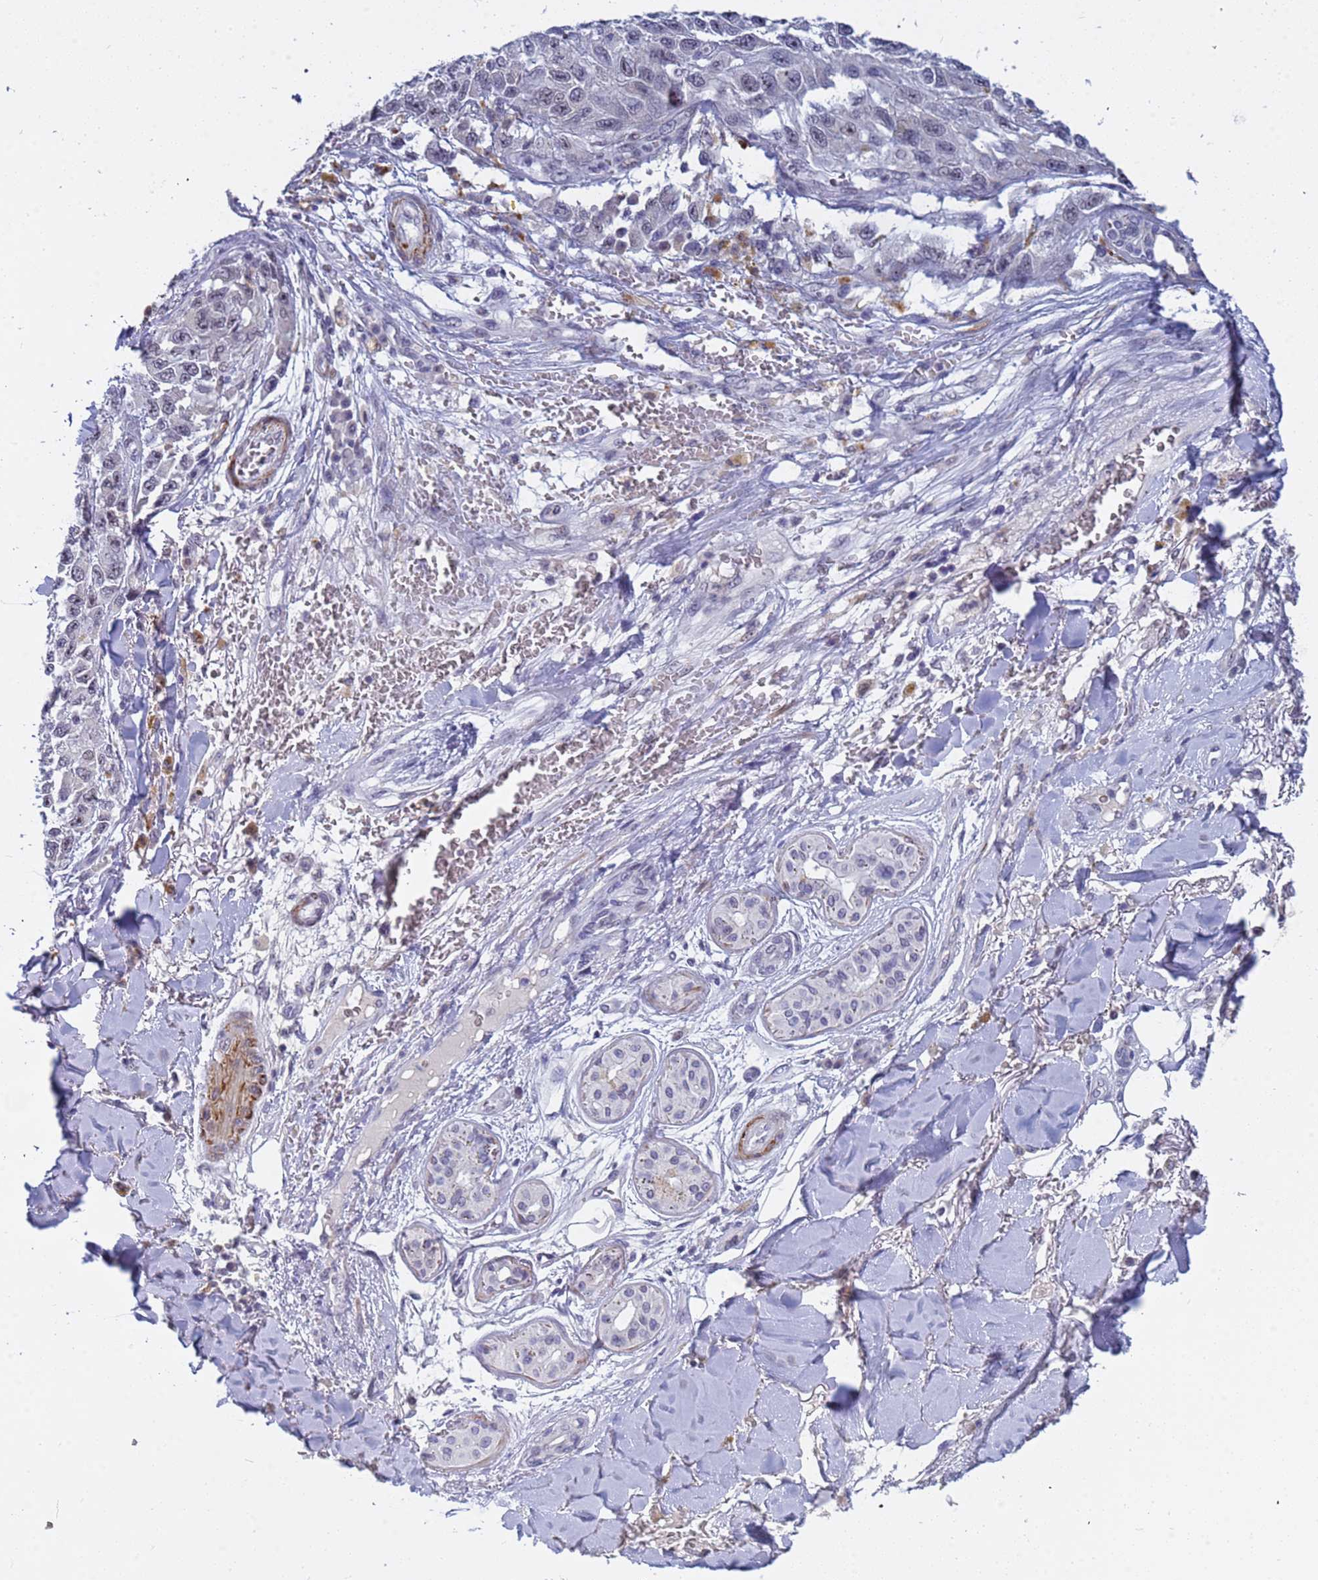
{"staining": {"intensity": "weak", "quantity": "<25%", "location": "nuclear"}, "tissue": "melanoma", "cell_type": "Tumor cells", "image_type": "cancer", "snomed": [{"axis": "morphology", "description": "Normal tissue, NOS"}, {"axis": "morphology", "description": "Malignant melanoma, NOS"}, {"axis": "topography", "description": "Skin"}], "caption": "DAB (3,3'-diaminobenzidine) immunohistochemical staining of human malignant melanoma exhibits no significant staining in tumor cells.", "gene": "CXorf65", "patient": {"sex": "female", "age": 96}}